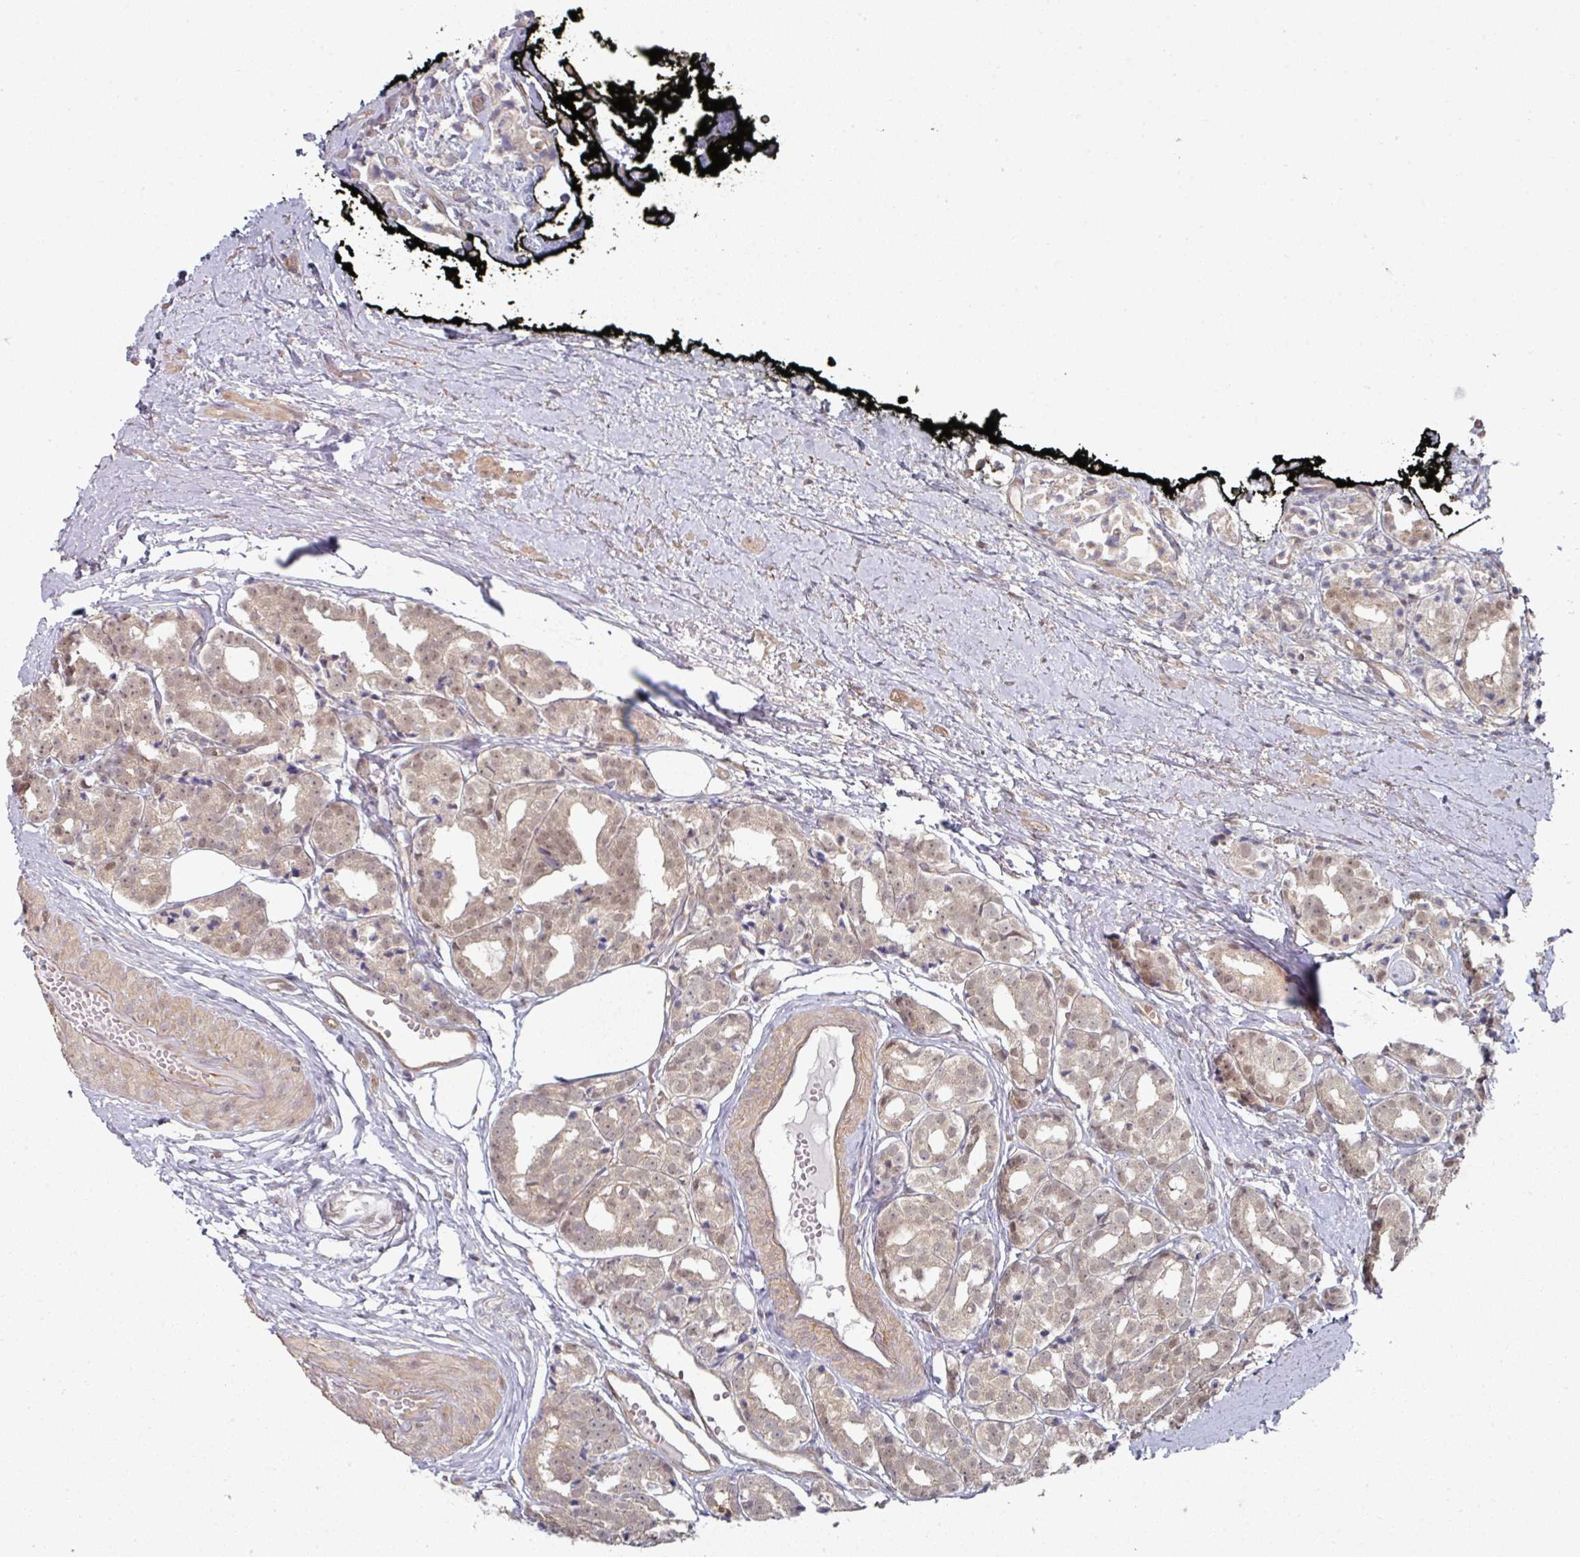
{"staining": {"intensity": "weak", "quantity": "25%-75%", "location": "cytoplasmic/membranous,nuclear"}, "tissue": "prostate cancer", "cell_type": "Tumor cells", "image_type": "cancer", "snomed": [{"axis": "morphology", "description": "Adenocarcinoma, High grade"}, {"axis": "topography", "description": "Prostate"}], "caption": "Prostate cancer (adenocarcinoma (high-grade)) stained for a protein exhibits weak cytoplasmic/membranous and nuclear positivity in tumor cells. (Brightfield microscopy of DAB IHC at high magnification).", "gene": "PSME3IP1", "patient": {"sex": "male", "age": 71}}